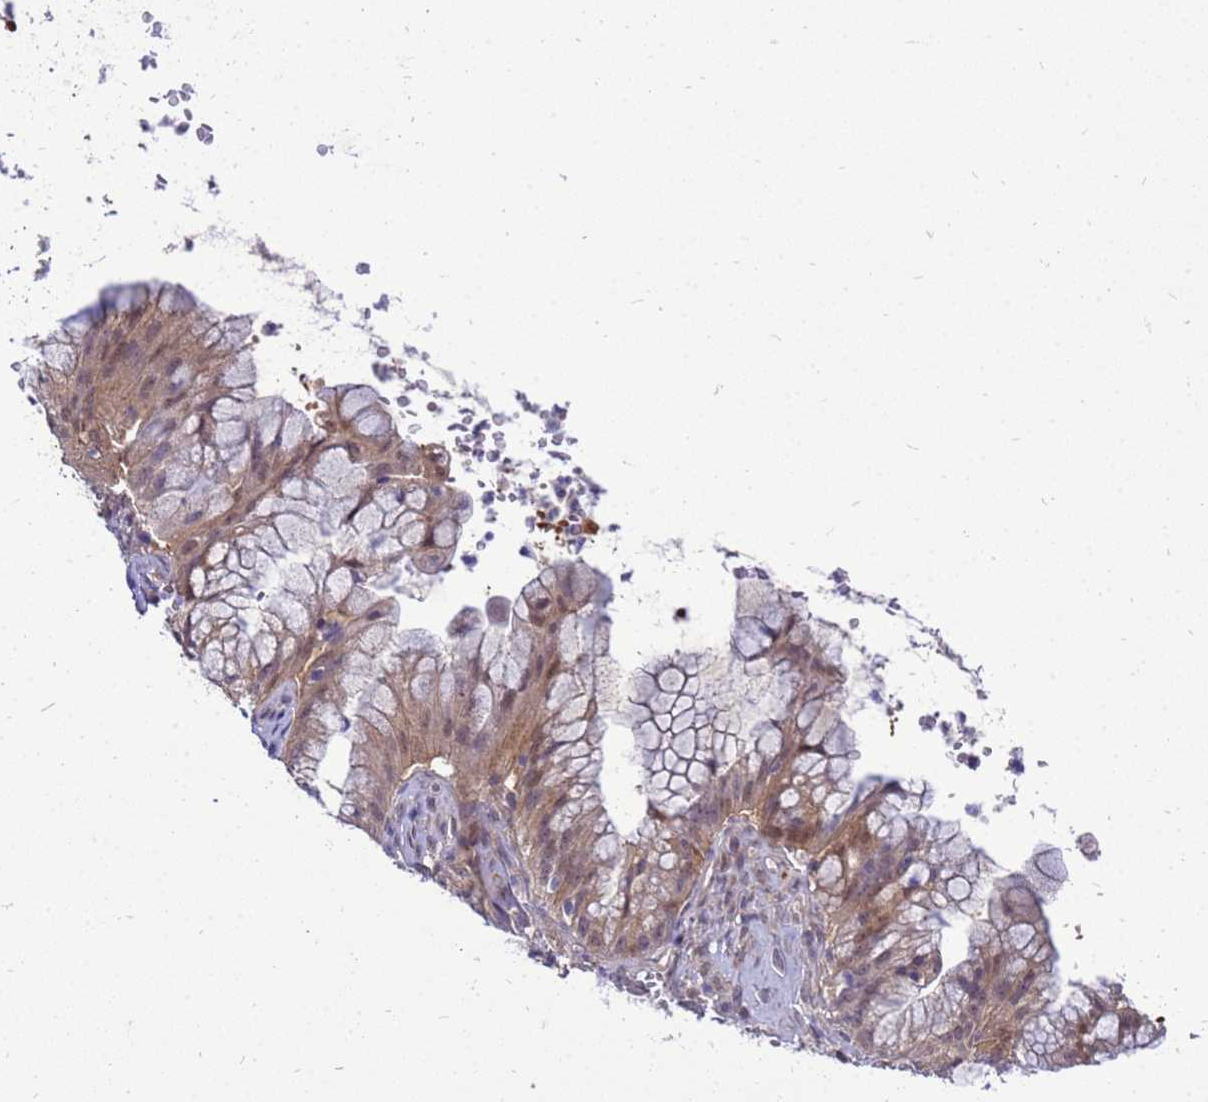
{"staining": {"intensity": "moderate", "quantity": ">75%", "location": "cytoplasmic/membranous"}, "tissue": "ovarian cancer", "cell_type": "Tumor cells", "image_type": "cancer", "snomed": [{"axis": "morphology", "description": "Cystadenocarcinoma, mucinous, NOS"}, {"axis": "topography", "description": "Ovary"}], "caption": "Protein positivity by immunohistochemistry (IHC) shows moderate cytoplasmic/membranous expression in approximately >75% of tumor cells in ovarian cancer. The staining was performed using DAB (3,3'-diaminobenzidine), with brown indicating positive protein expression. Nuclei are stained blue with hematoxylin.", "gene": "ENOPH1", "patient": {"sex": "female", "age": 70}}